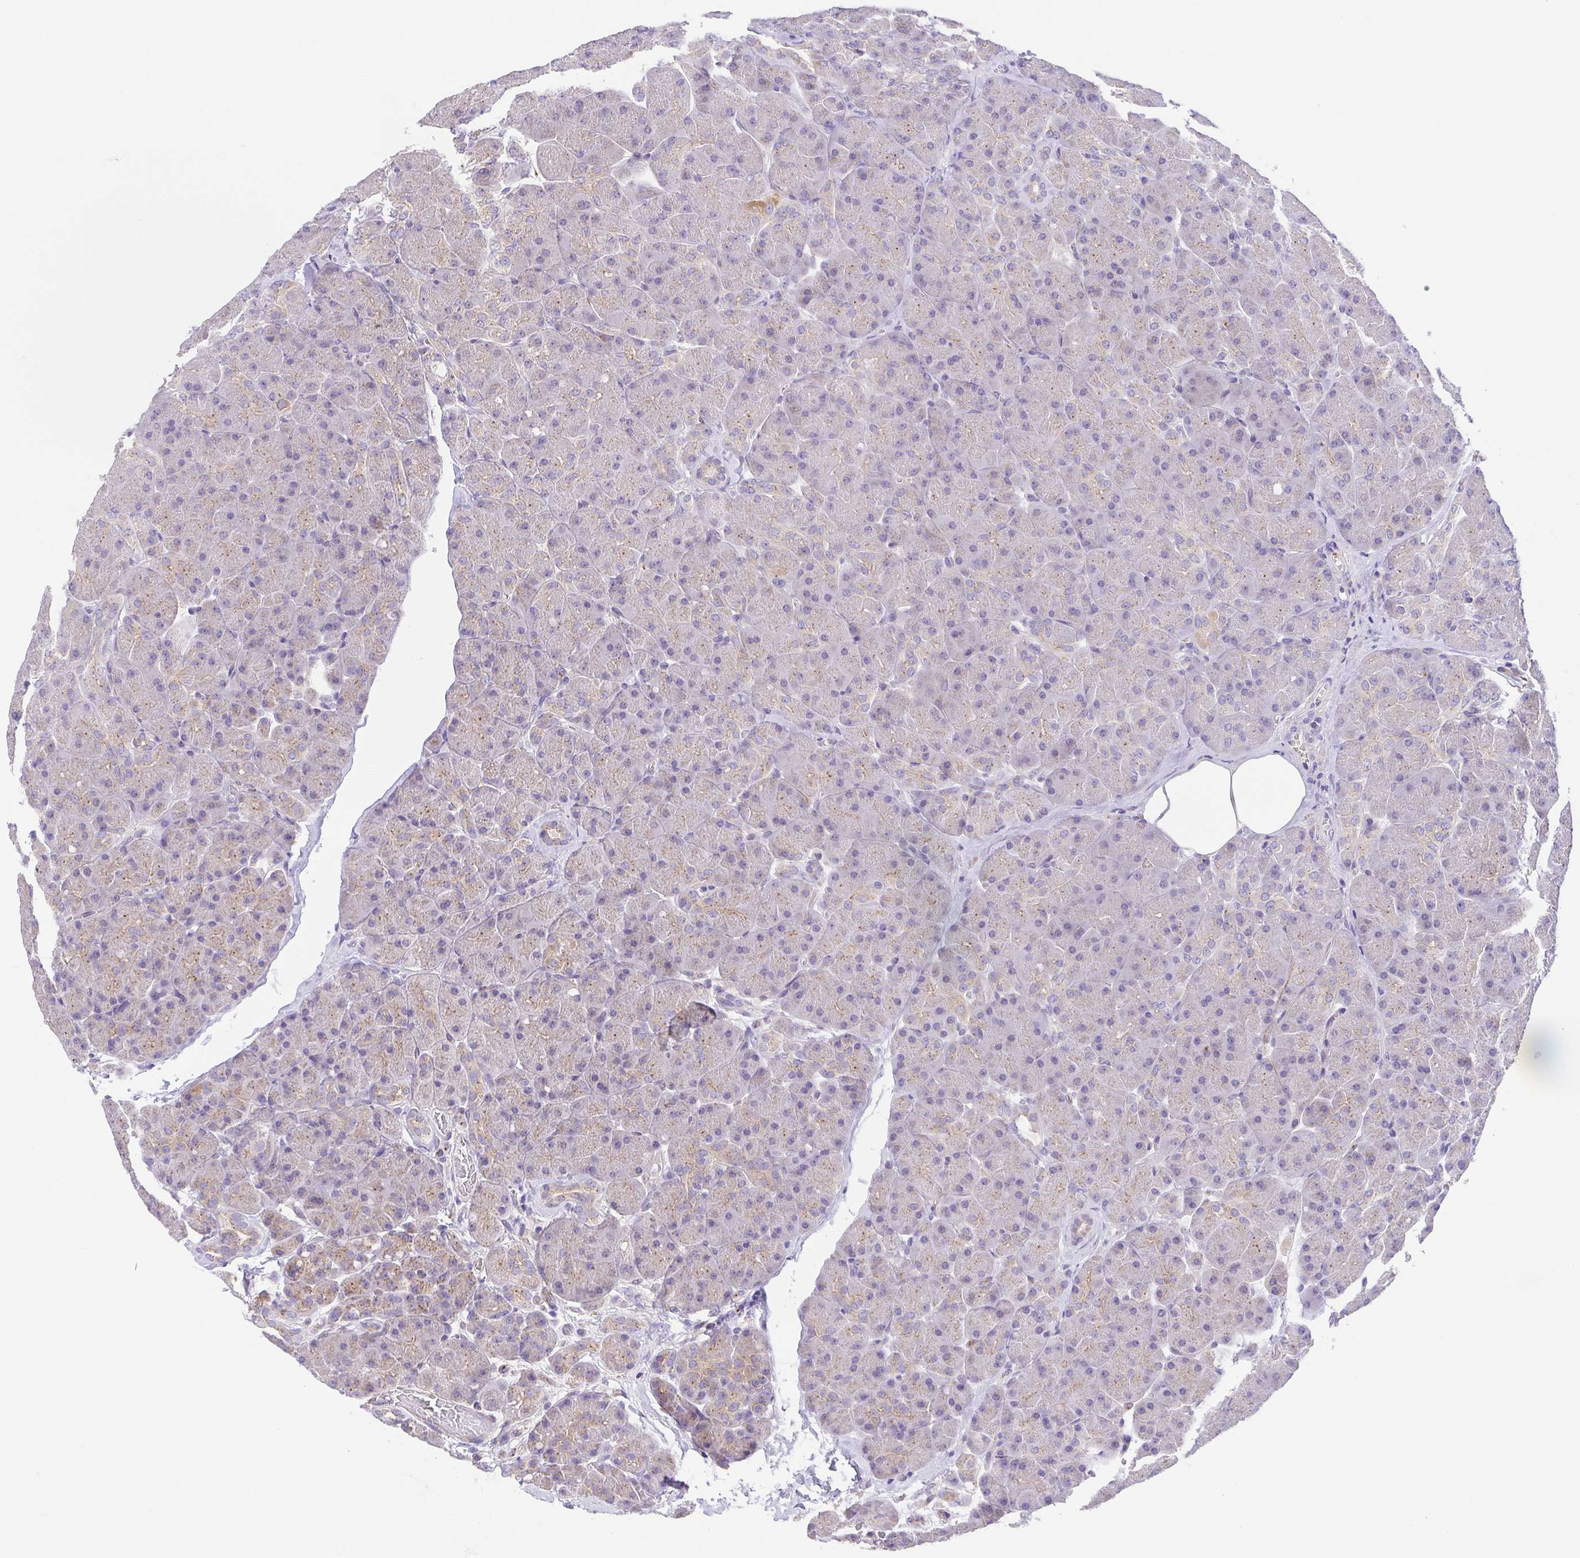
{"staining": {"intensity": "negative", "quantity": "none", "location": "none"}, "tissue": "pancreas", "cell_type": "Exocrine glandular cells", "image_type": "normal", "snomed": [{"axis": "morphology", "description": "Normal tissue, NOS"}, {"axis": "topography", "description": "Pancreas"}], "caption": "Normal pancreas was stained to show a protein in brown. There is no significant positivity in exocrine glandular cells.", "gene": "SLC13A1", "patient": {"sex": "male", "age": 55}}